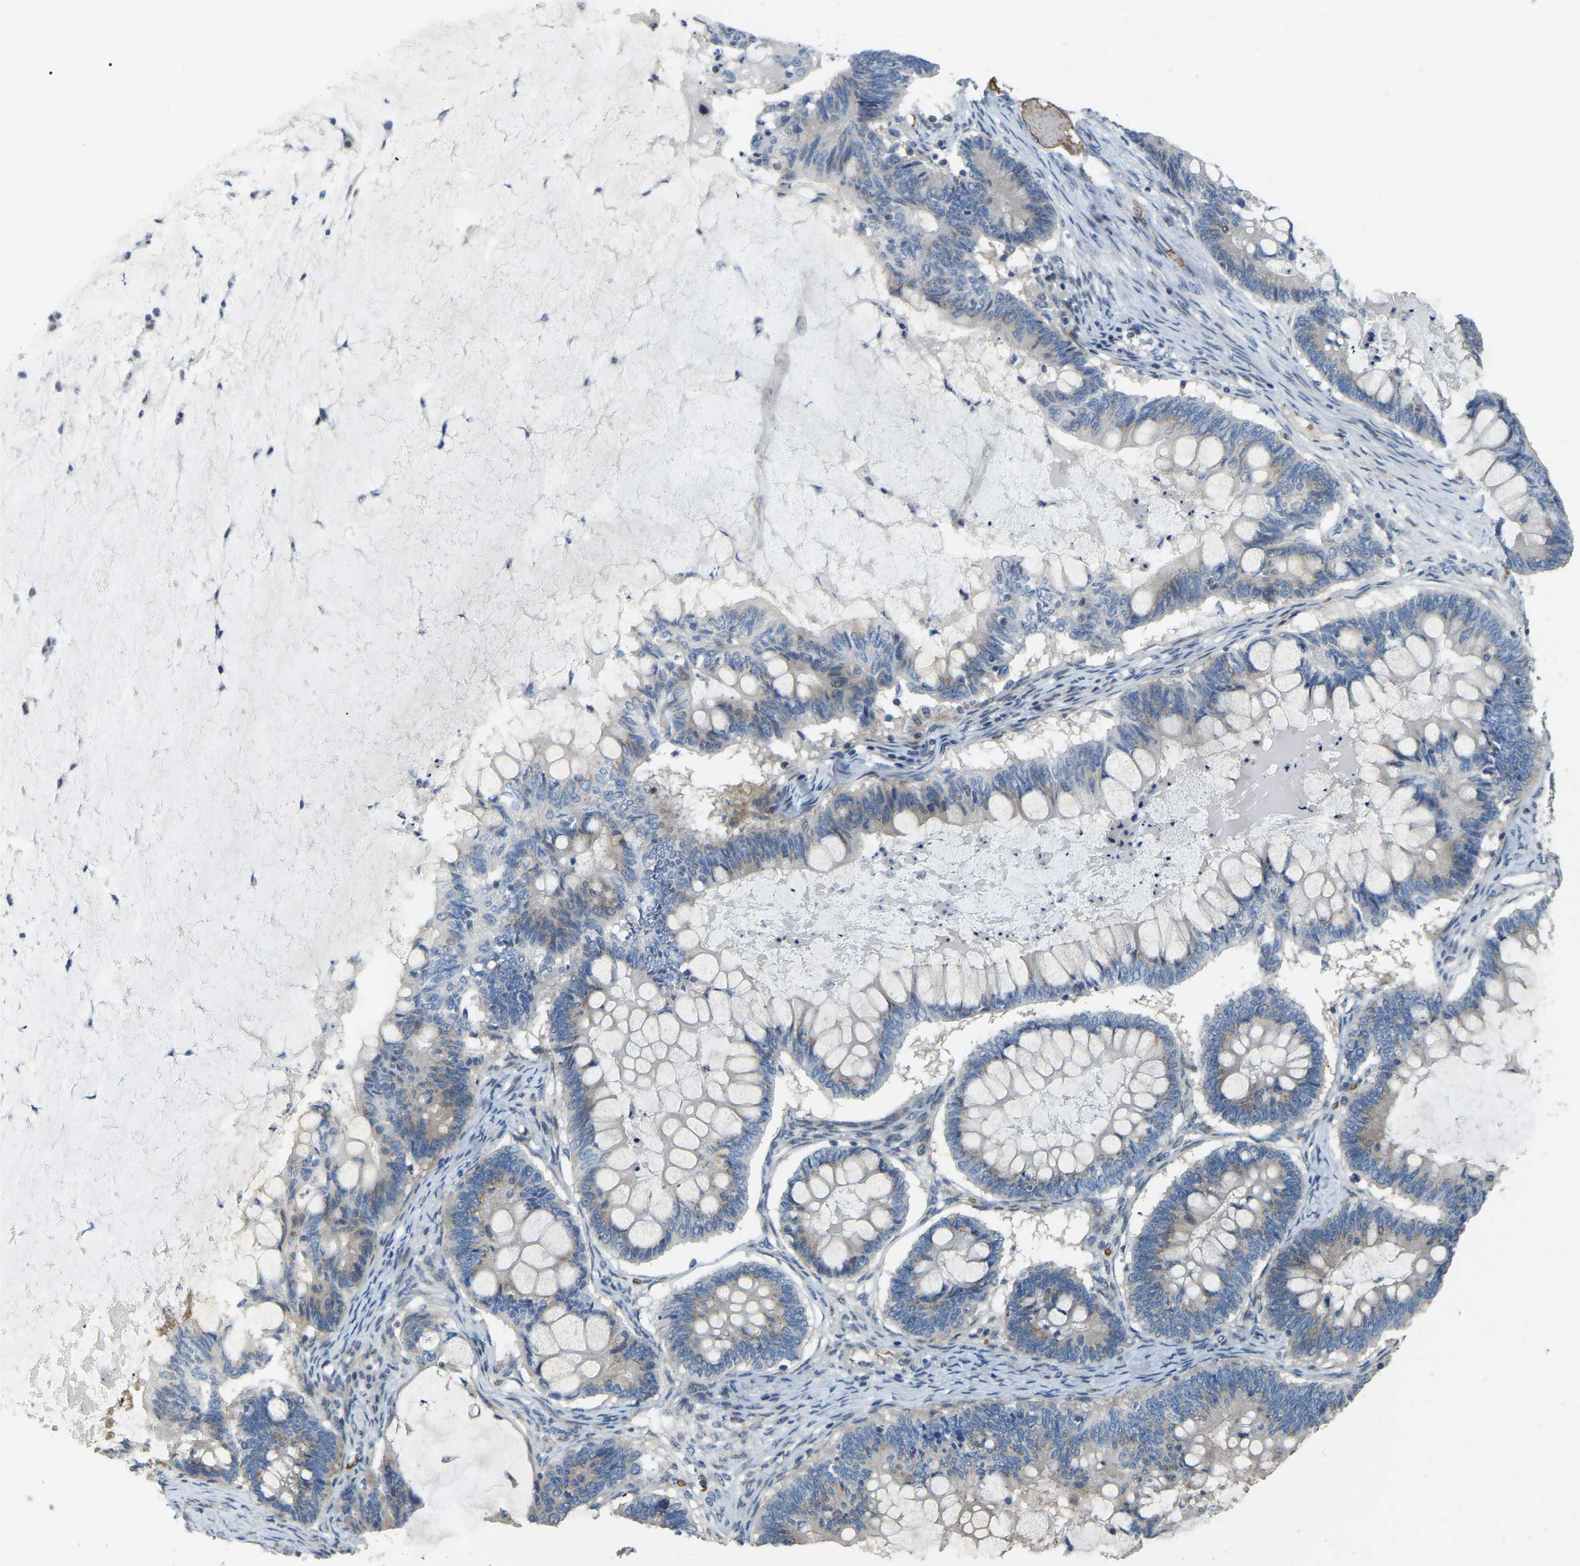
{"staining": {"intensity": "weak", "quantity": "25%-75%", "location": "cytoplasmic/membranous"}, "tissue": "ovarian cancer", "cell_type": "Tumor cells", "image_type": "cancer", "snomed": [{"axis": "morphology", "description": "Cystadenocarcinoma, mucinous, NOS"}, {"axis": "topography", "description": "Ovary"}], "caption": "Ovarian cancer was stained to show a protein in brown. There is low levels of weak cytoplasmic/membranous staining in approximately 25%-75% of tumor cells.", "gene": "CFAP298", "patient": {"sex": "female", "age": 61}}